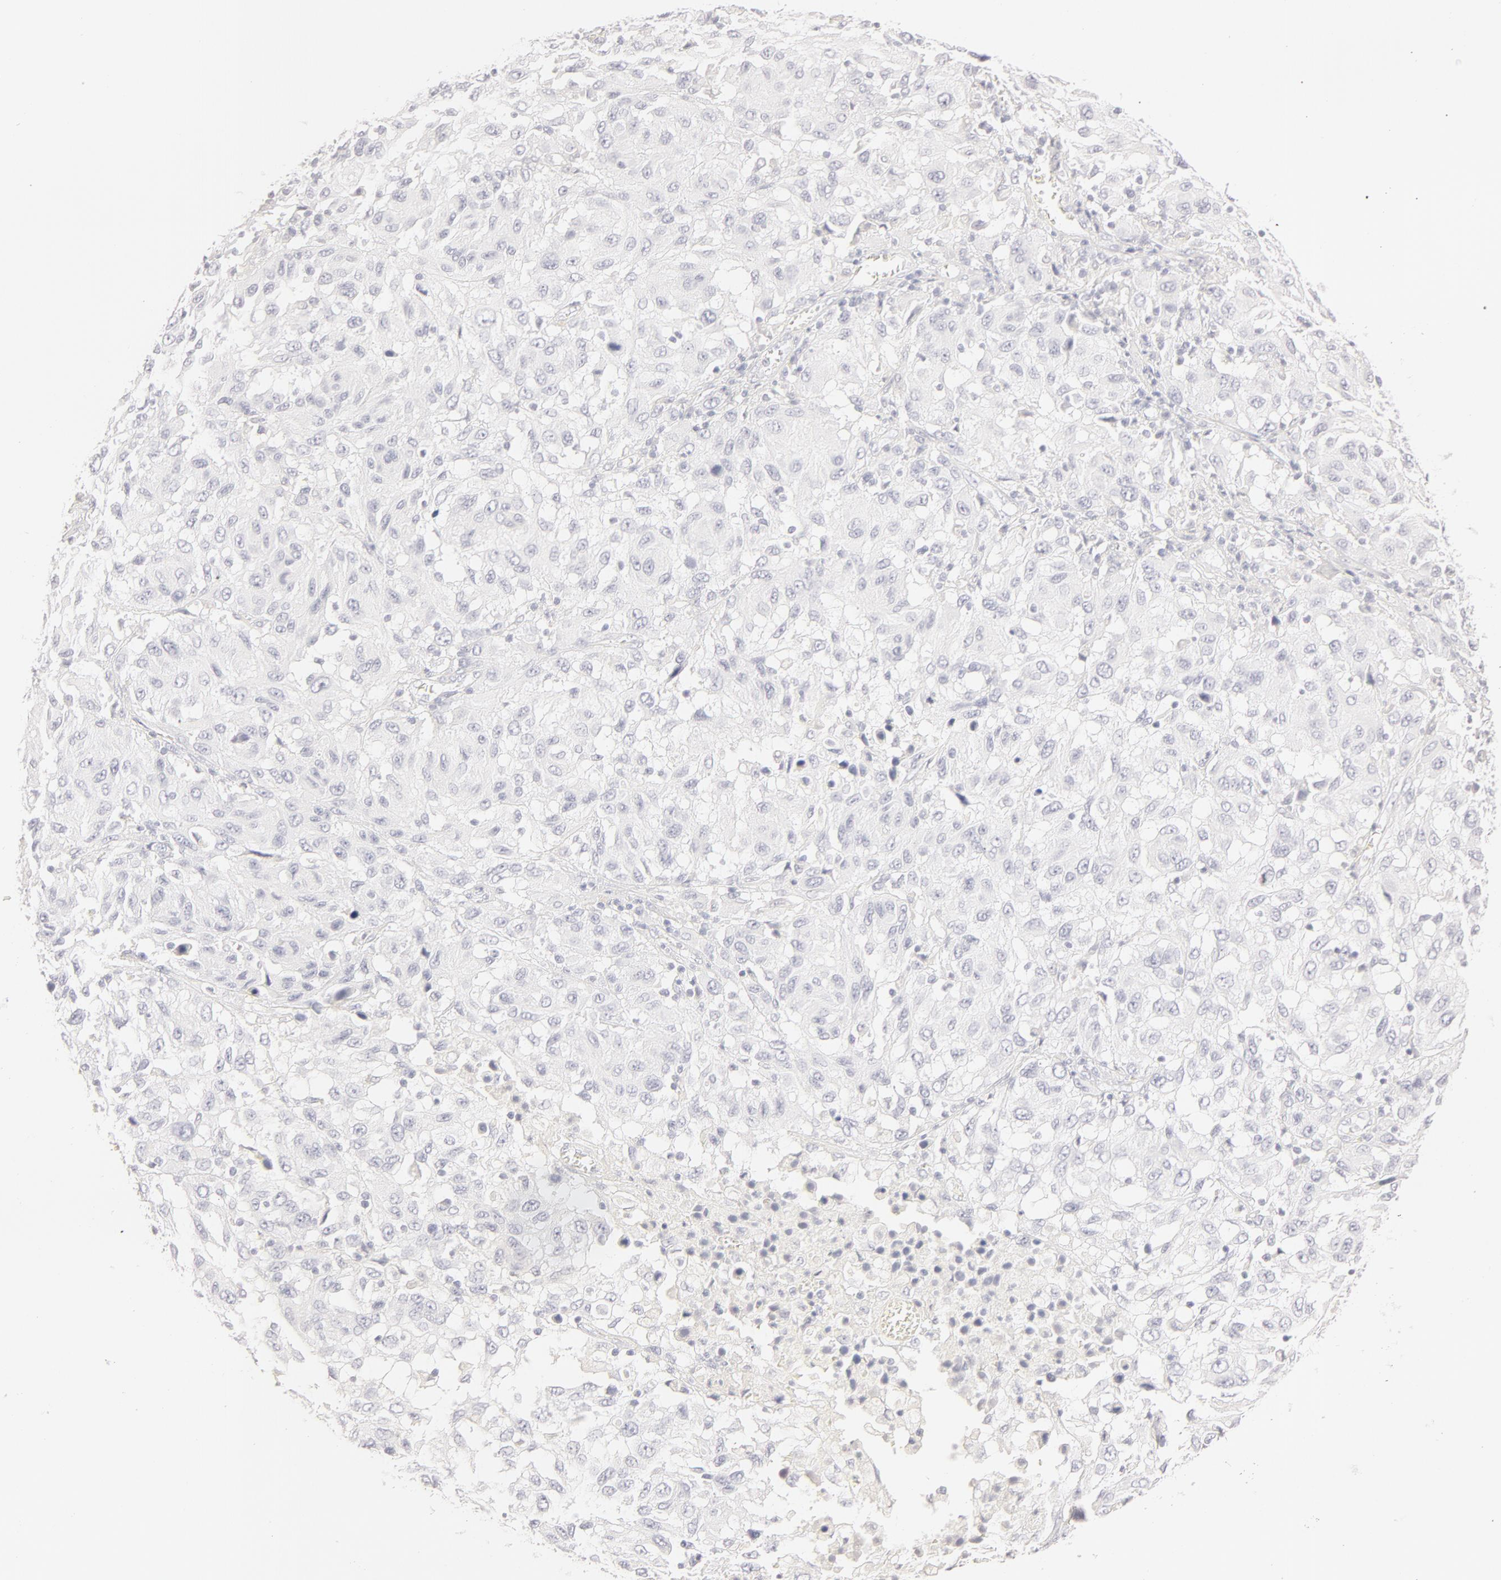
{"staining": {"intensity": "negative", "quantity": "none", "location": "none"}, "tissue": "melanoma", "cell_type": "Tumor cells", "image_type": "cancer", "snomed": [{"axis": "morphology", "description": "Malignant melanoma, NOS"}, {"axis": "topography", "description": "Skin"}], "caption": "Human malignant melanoma stained for a protein using IHC demonstrates no staining in tumor cells.", "gene": "LGALS7B", "patient": {"sex": "female", "age": 77}}